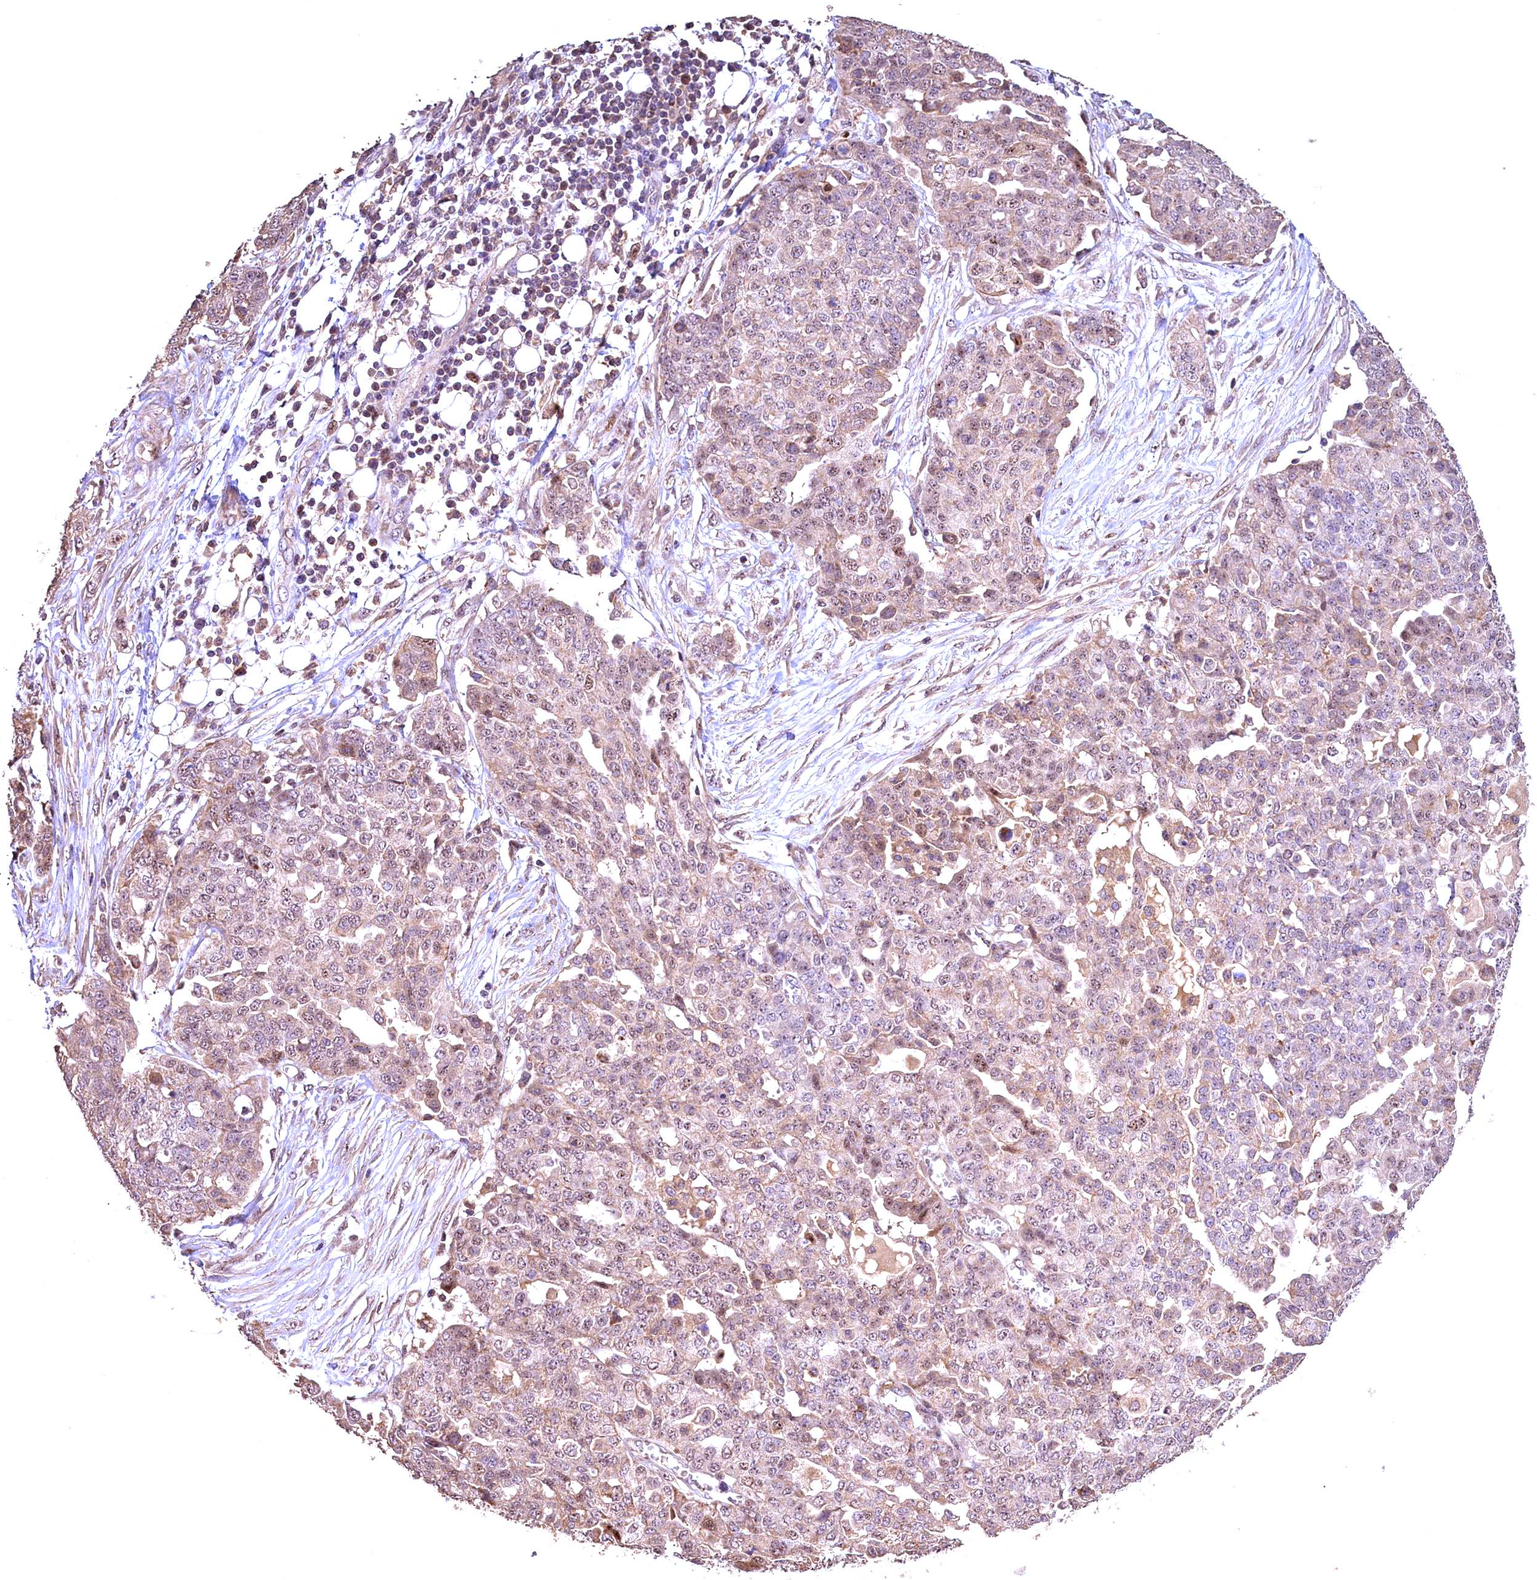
{"staining": {"intensity": "weak", "quantity": "25%-75%", "location": "cytoplasmic/membranous,nuclear"}, "tissue": "ovarian cancer", "cell_type": "Tumor cells", "image_type": "cancer", "snomed": [{"axis": "morphology", "description": "Cystadenocarcinoma, serous, NOS"}, {"axis": "topography", "description": "Soft tissue"}, {"axis": "topography", "description": "Ovary"}], "caption": "Tumor cells demonstrate low levels of weak cytoplasmic/membranous and nuclear positivity in approximately 25%-75% of cells in serous cystadenocarcinoma (ovarian). The staining is performed using DAB (3,3'-diaminobenzidine) brown chromogen to label protein expression. The nuclei are counter-stained blue using hematoxylin.", "gene": "FUZ", "patient": {"sex": "female", "age": 57}}